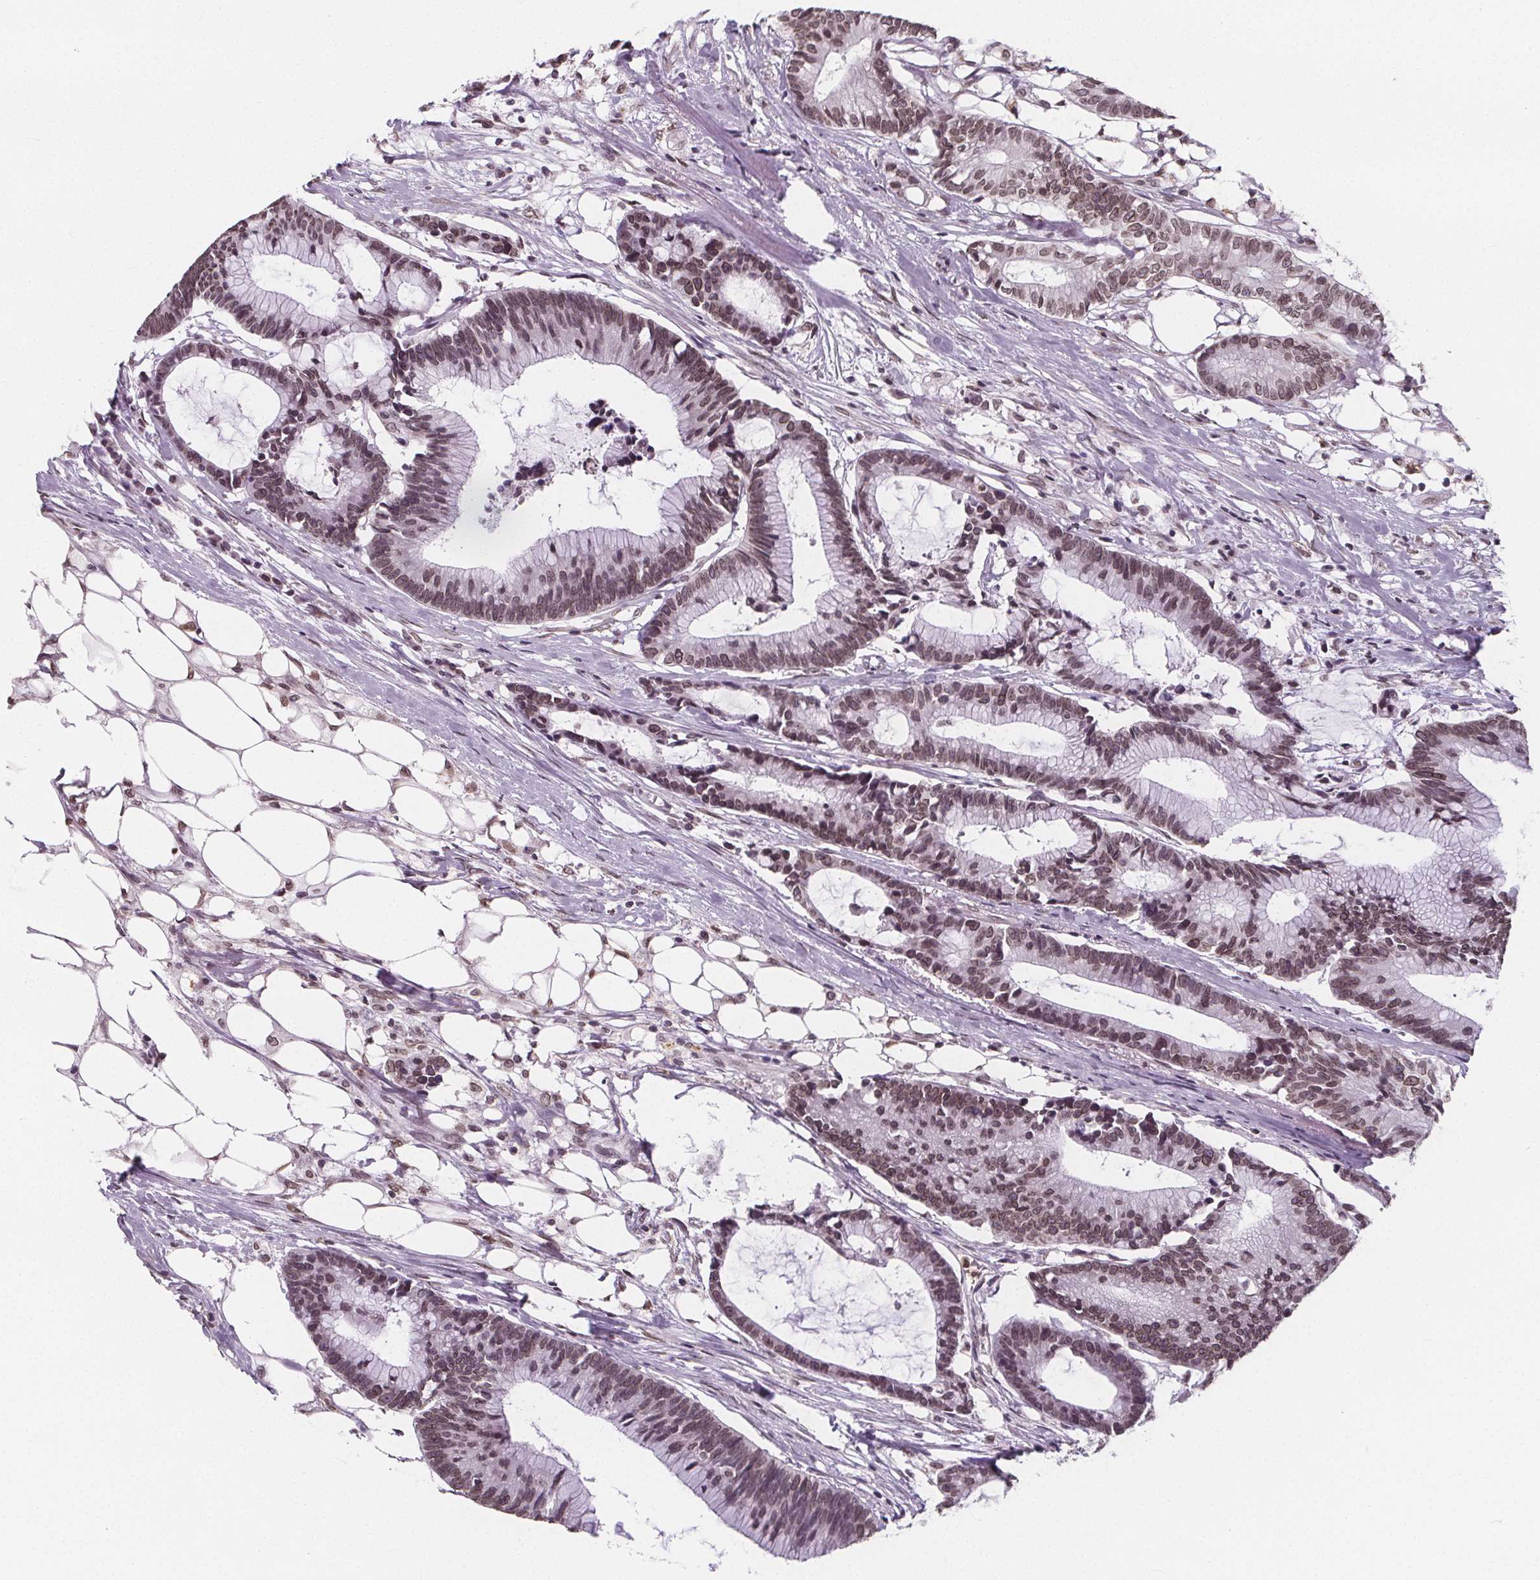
{"staining": {"intensity": "weak", "quantity": ">75%", "location": "nuclear"}, "tissue": "colorectal cancer", "cell_type": "Tumor cells", "image_type": "cancer", "snomed": [{"axis": "morphology", "description": "Adenocarcinoma, NOS"}, {"axis": "topography", "description": "Colon"}], "caption": "Weak nuclear positivity for a protein is appreciated in approximately >75% of tumor cells of colorectal cancer (adenocarcinoma) using immunohistochemistry (IHC).", "gene": "TTC39C", "patient": {"sex": "female", "age": 78}}